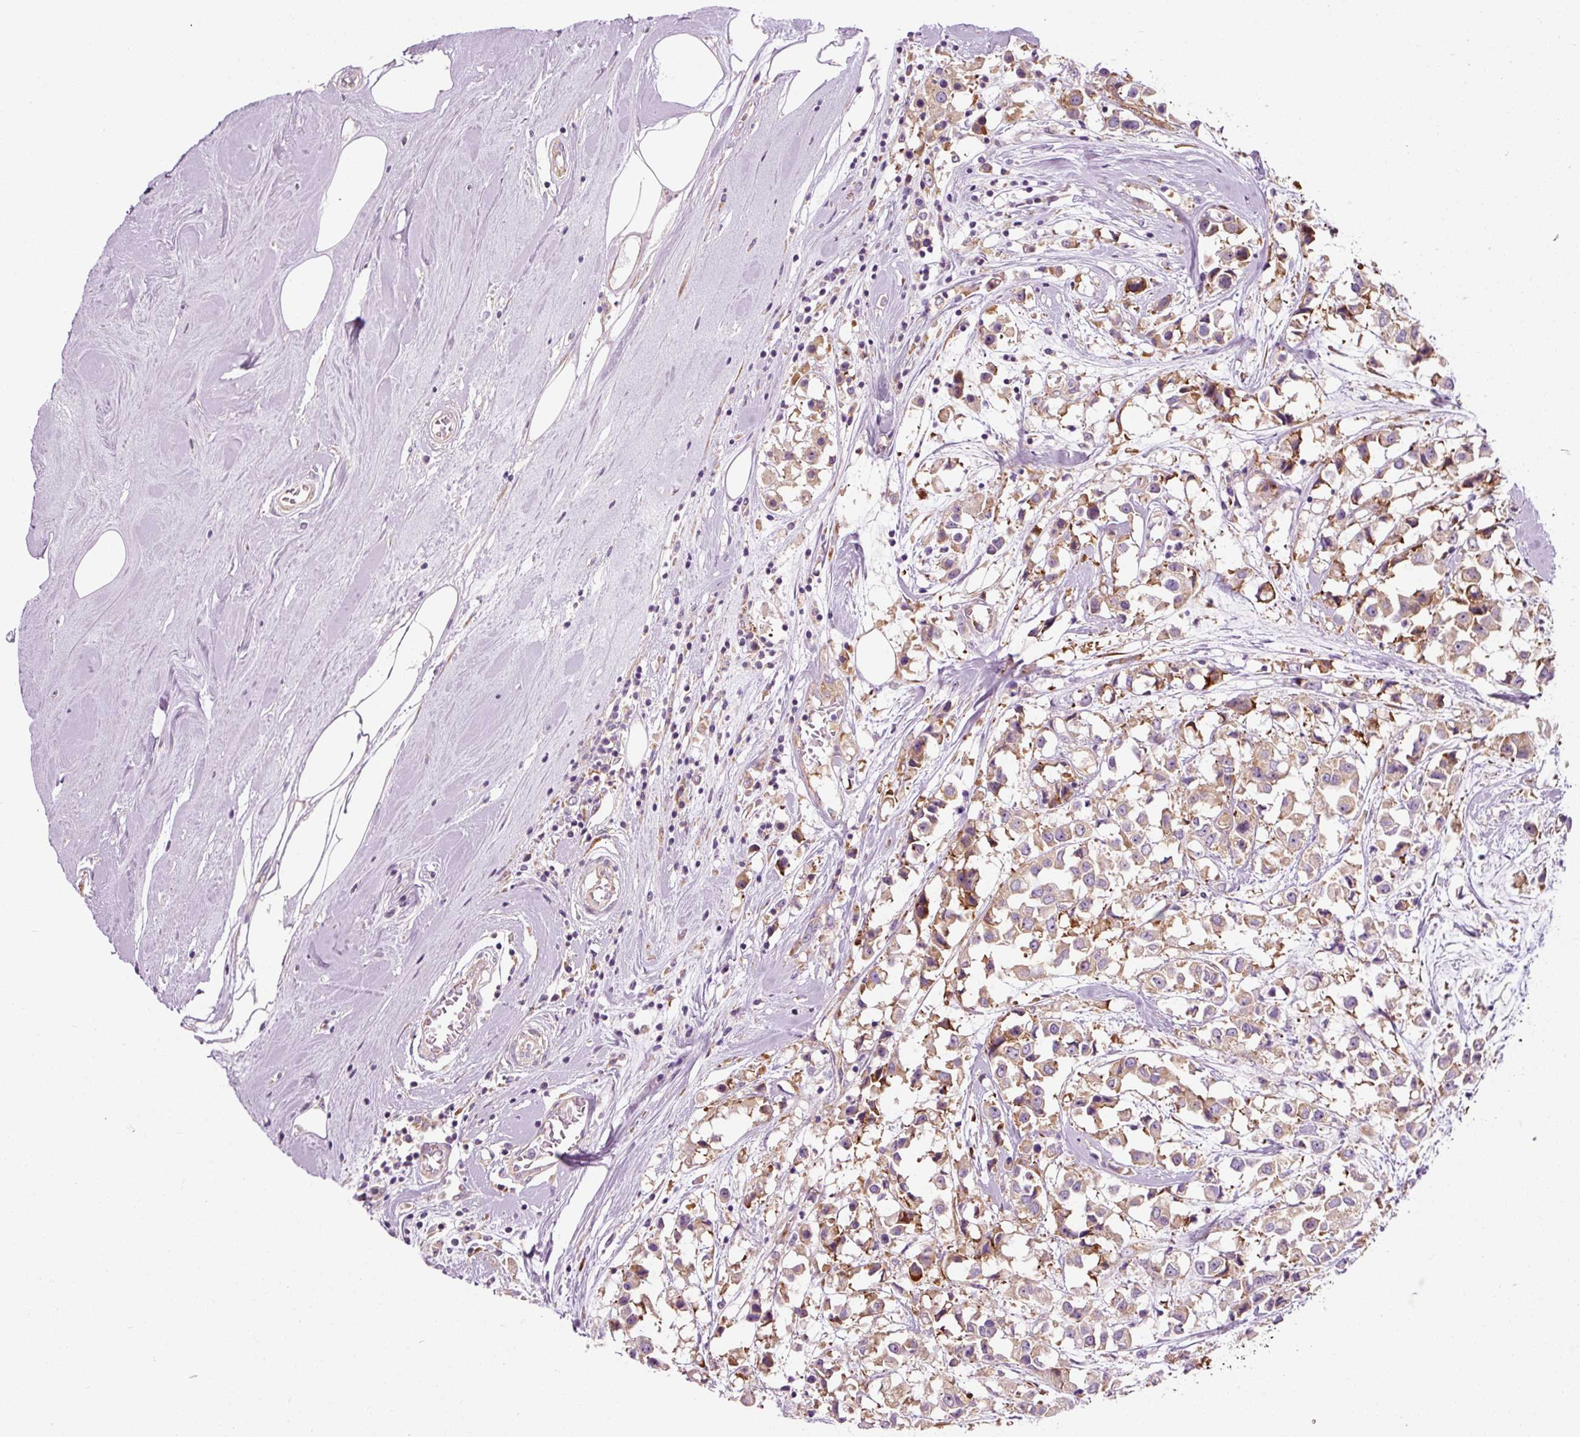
{"staining": {"intensity": "moderate", "quantity": ">75%", "location": "cytoplasmic/membranous"}, "tissue": "breast cancer", "cell_type": "Tumor cells", "image_type": "cancer", "snomed": [{"axis": "morphology", "description": "Duct carcinoma"}, {"axis": "topography", "description": "Breast"}], "caption": "Breast invasive ductal carcinoma stained with IHC displays moderate cytoplasmic/membranous expression in about >75% of tumor cells. The protein is stained brown, and the nuclei are stained in blue (DAB IHC with brightfield microscopy, high magnification).", "gene": "RPL10A", "patient": {"sex": "female", "age": 61}}